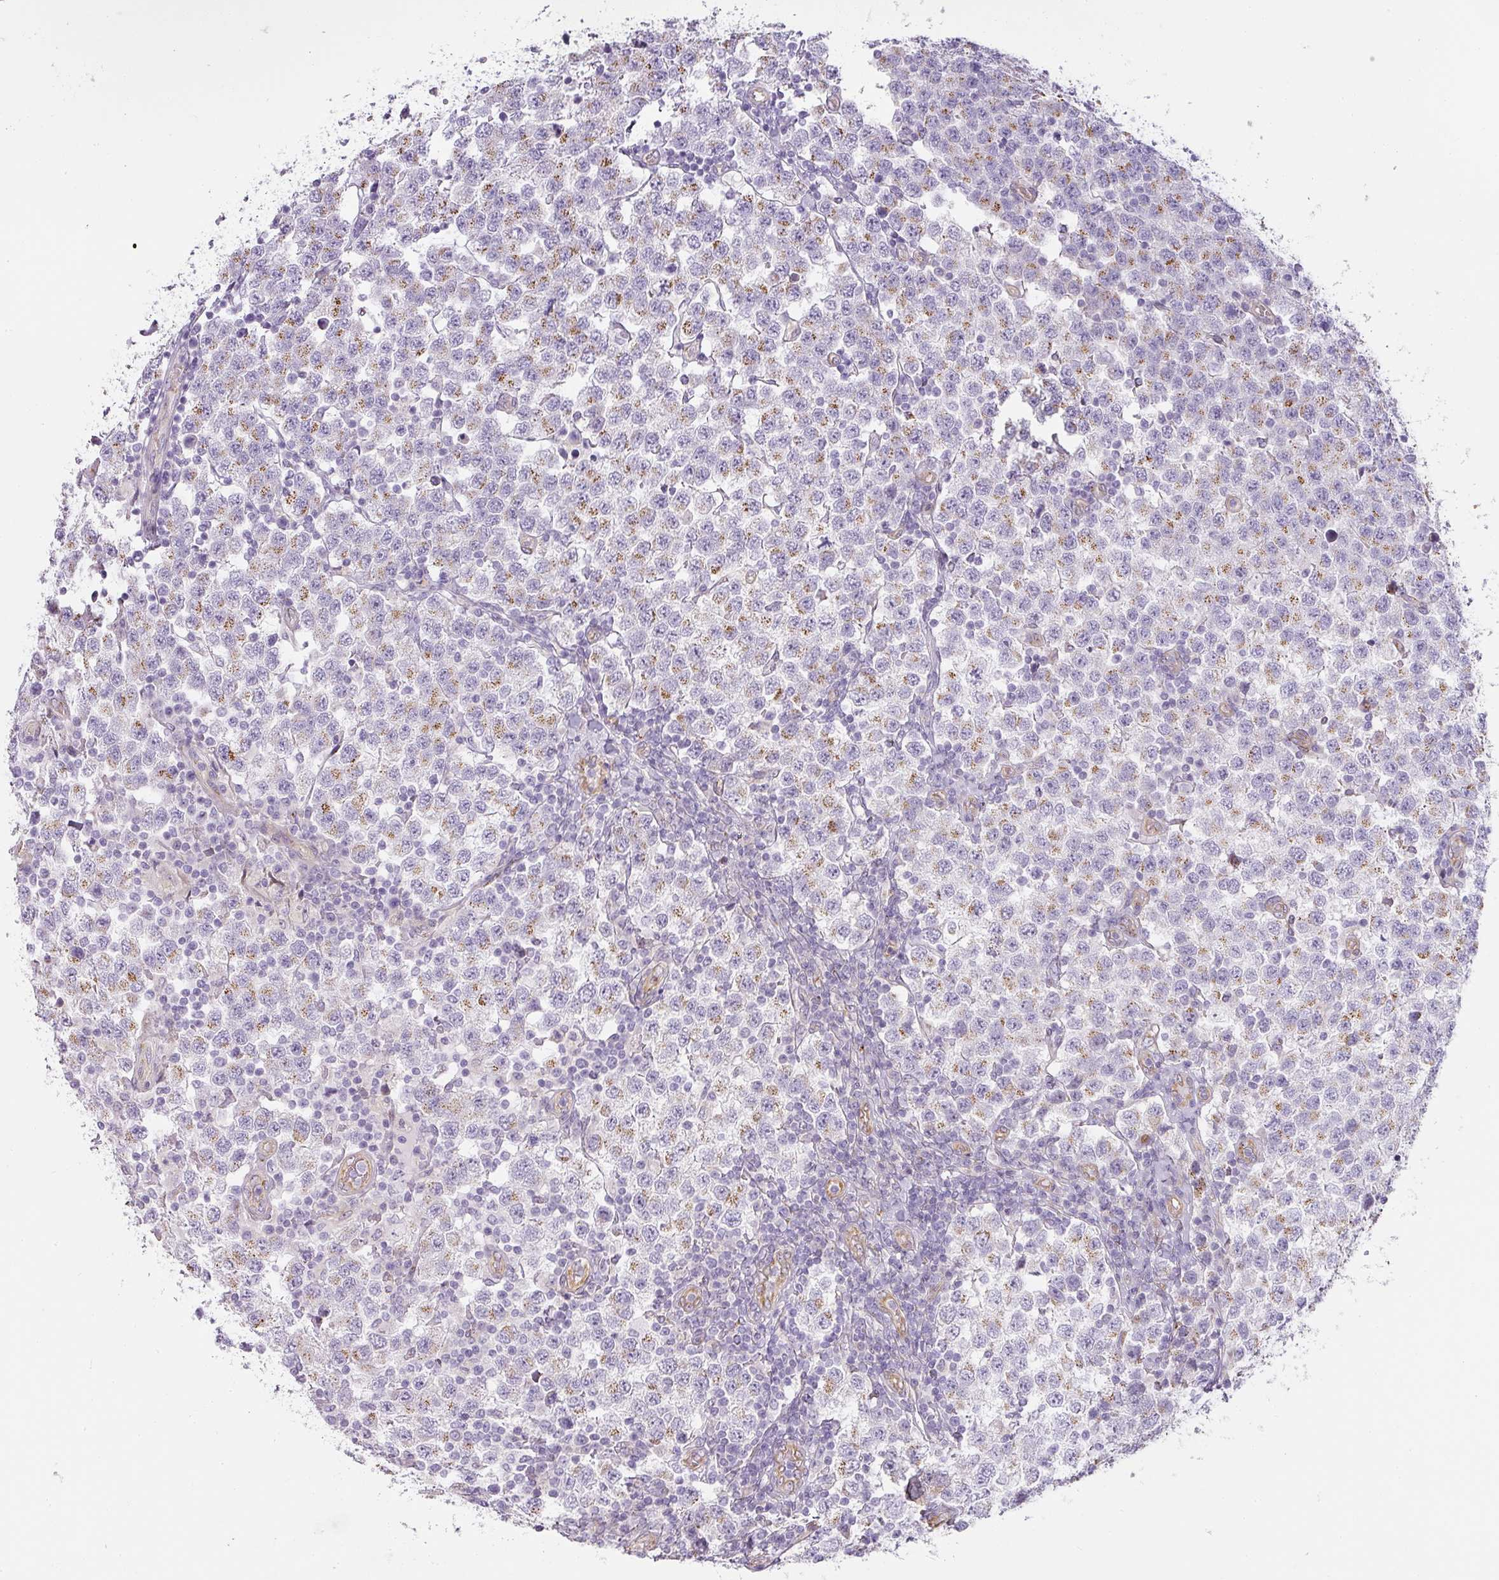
{"staining": {"intensity": "moderate", "quantity": "<25%", "location": "cytoplasmic/membranous"}, "tissue": "testis cancer", "cell_type": "Tumor cells", "image_type": "cancer", "snomed": [{"axis": "morphology", "description": "Seminoma, NOS"}, {"axis": "topography", "description": "Testis"}], "caption": "A histopathology image of human seminoma (testis) stained for a protein reveals moderate cytoplasmic/membranous brown staining in tumor cells.", "gene": "ATP8B2", "patient": {"sex": "male", "age": 34}}